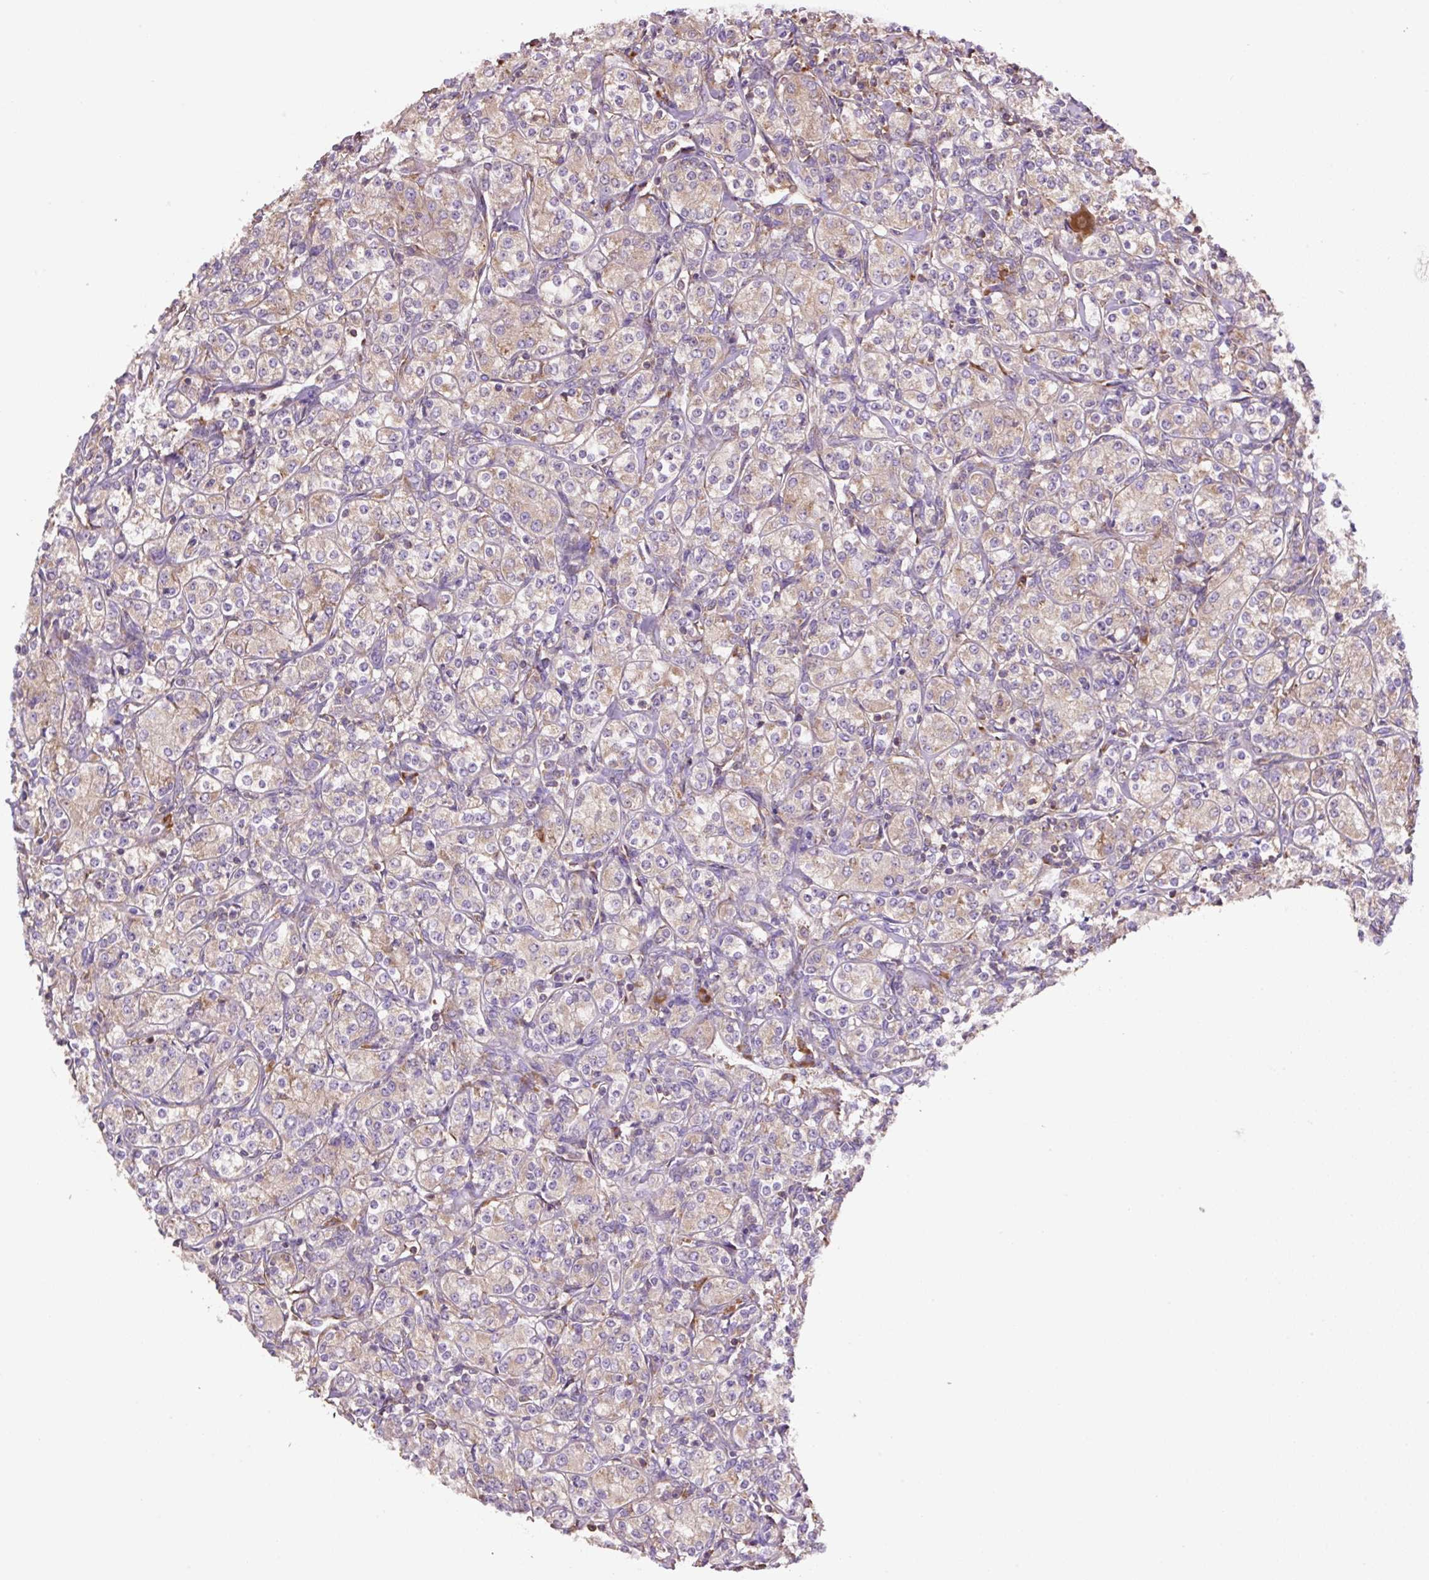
{"staining": {"intensity": "weak", "quantity": "25%-75%", "location": "cytoplasmic/membranous"}, "tissue": "renal cancer", "cell_type": "Tumor cells", "image_type": "cancer", "snomed": [{"axis": "morphology", "description": "Adenocarcinoma, NOS"}, {"axis": "topography", "description": "Kidney"}], "caption": "Renal cancer was stained to show a protein in brown. There is low levels of weak cytoplasmic/membranous staining in approximately 25%-75% of tumor cells. (DAB IHC, brown staining for protein, blue staining for nuclei).", "gene": "RPS23", "patient": {"sex": "male", "age": 77}}